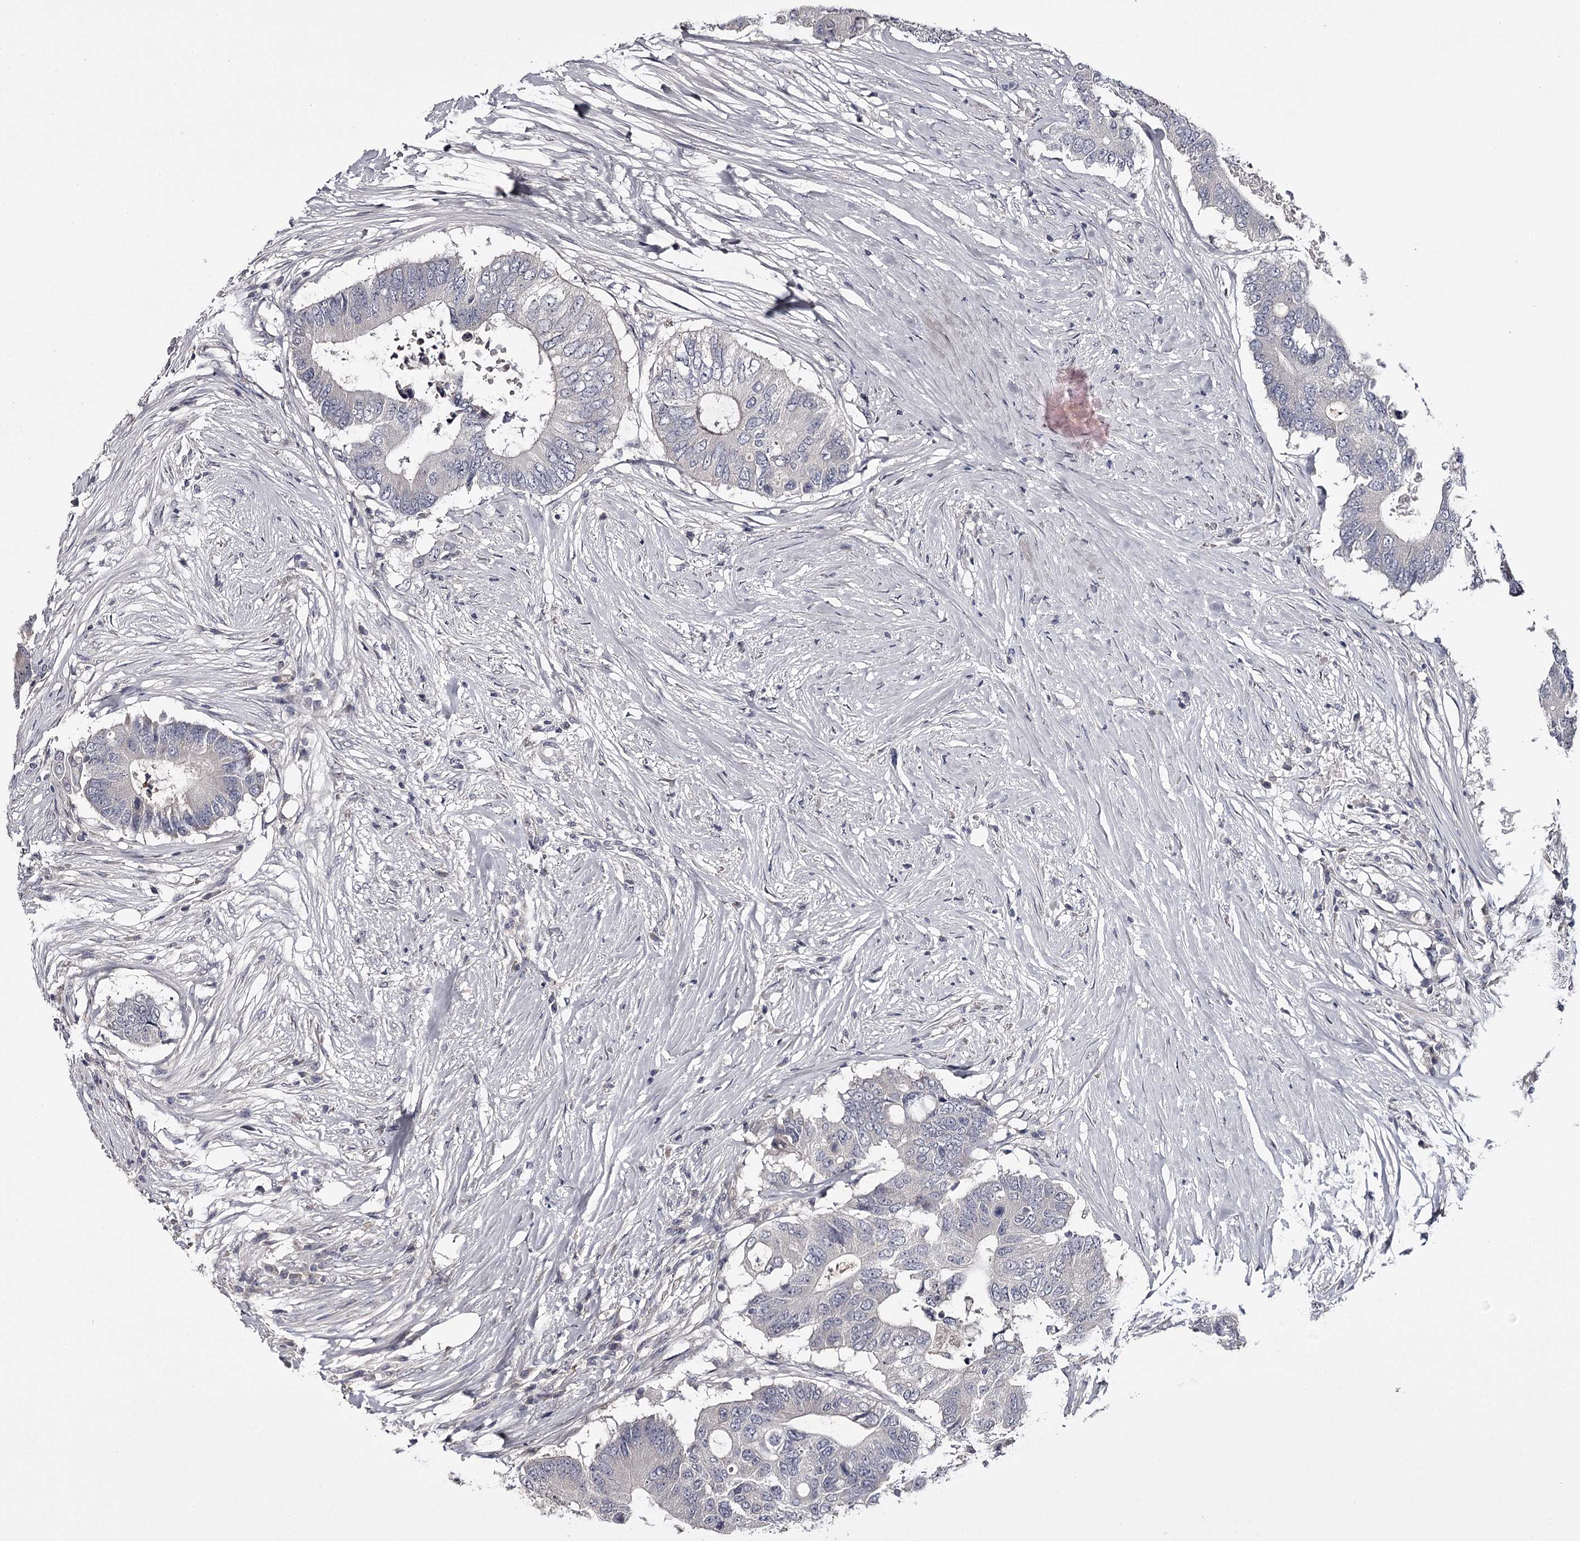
{"staining": {"intensity": "negative", "quantity": "none", "location": "none"}, "tissue": "colorectal cancer", "cell_type": "Tumor cells", "image_type": "cancer", "snomed": [{"axis": "morphology", "description": "Adenocarcinoma, NOS"}, {"axis": "topography", "description": "Colon"}], "caption": "A high-resolution micrograph shows immunohistochemistry staining of adenocarcinoma (colorectal), which demonstrates no significant expression in tumor cells.", "gene": "PRM2", "patient": {"sex": "male", "age": 71}}